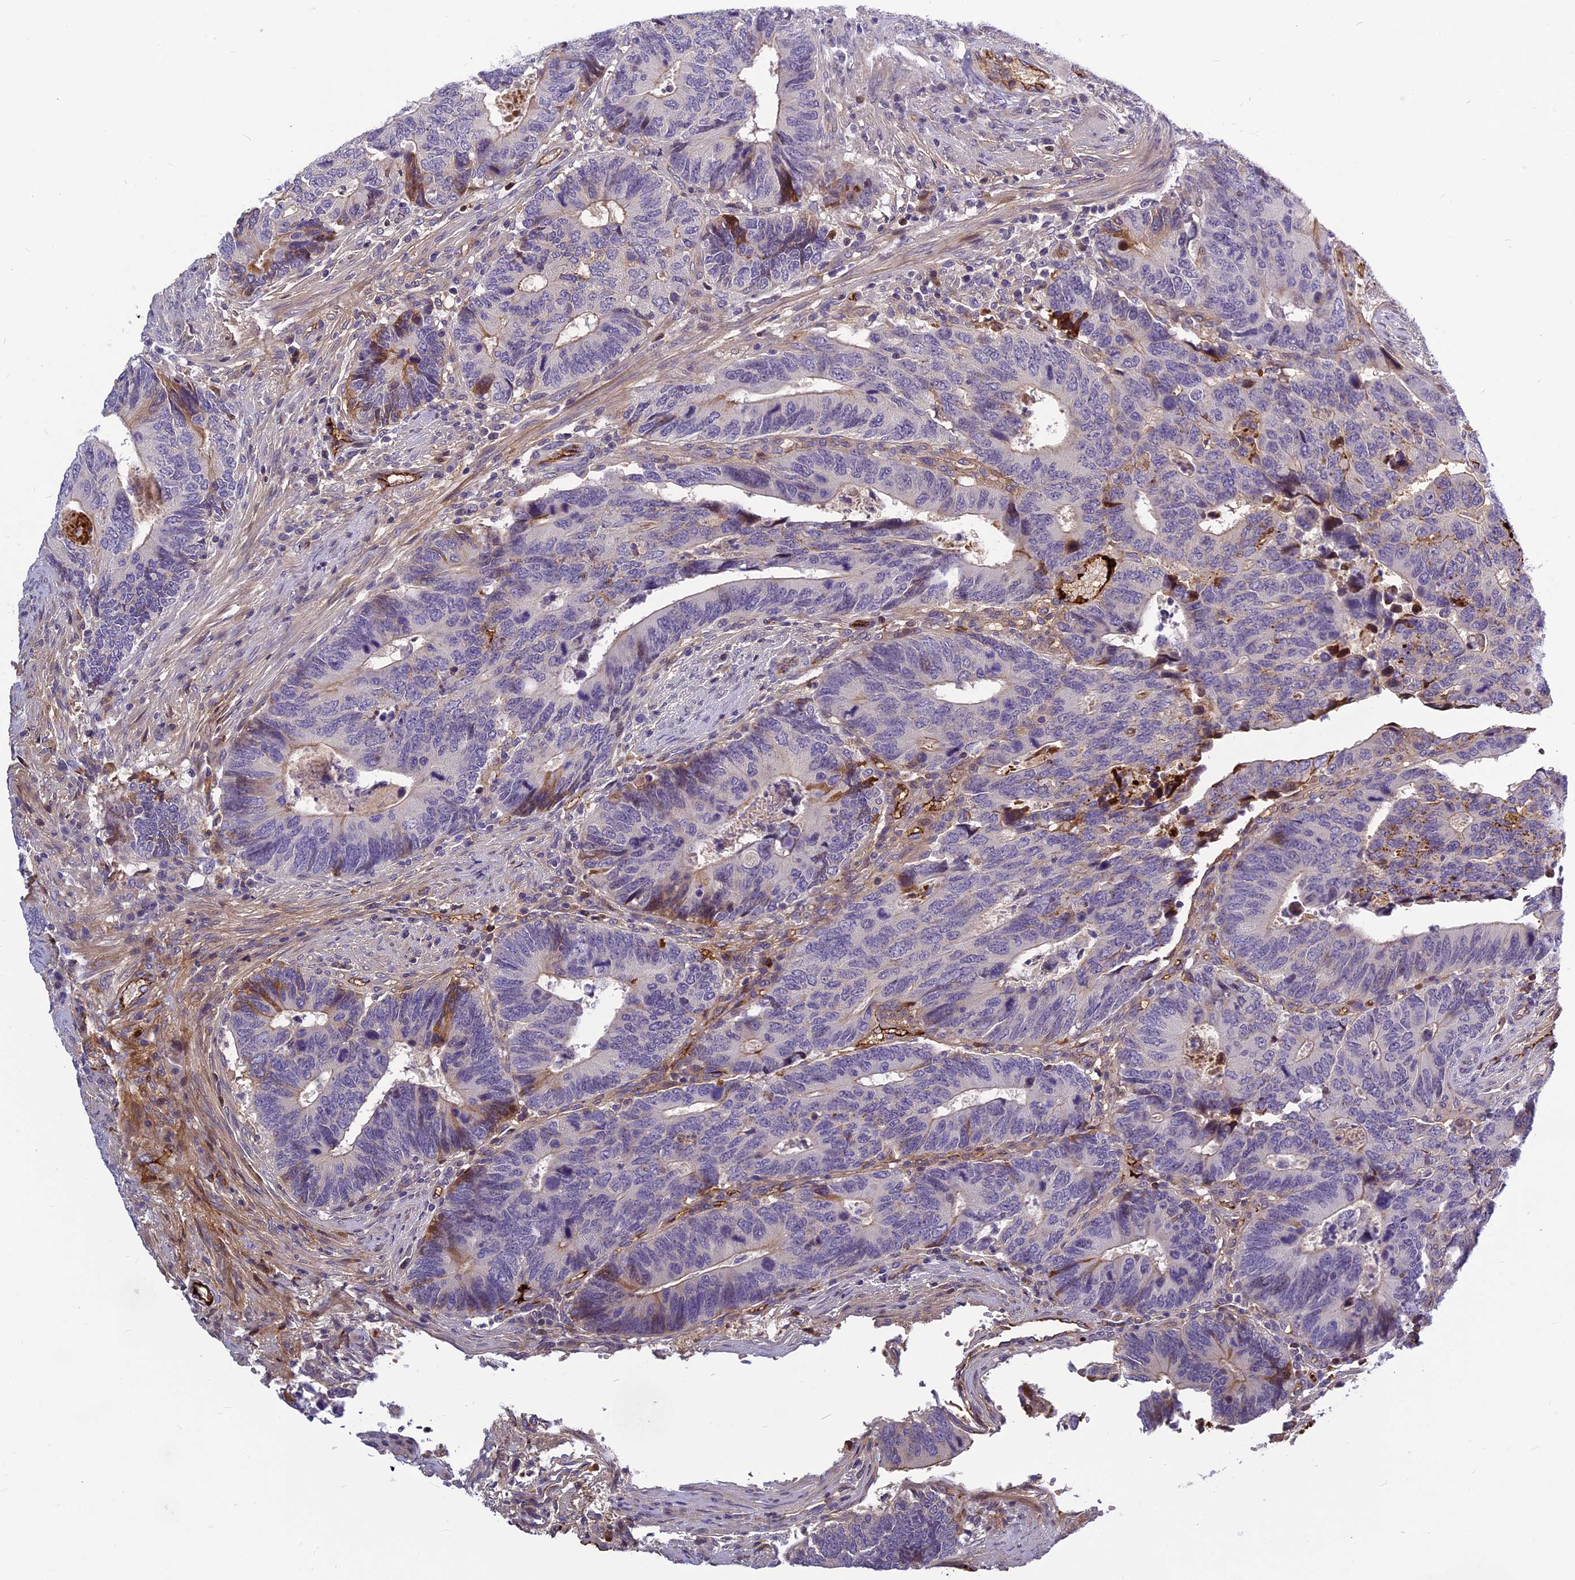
{"staining": {"intensity": "negative", "quantity": "none", "location": "none"}, "tissue": "colorectal cancer", "cell_type": "Tumor cells", "image_type": "cancer", "snomed": [{"axis": "morphology", "description": "Adenocarcinoma, NOS"}, {"axis": "topography", "description": "Colon"}], "caption": "Histopathology image shows no protein expression in tumor cells of colorectal adenocarcinoma tissue.", "gene": "CLEC11A", "patient": {"sex": "male", "age": 87}}